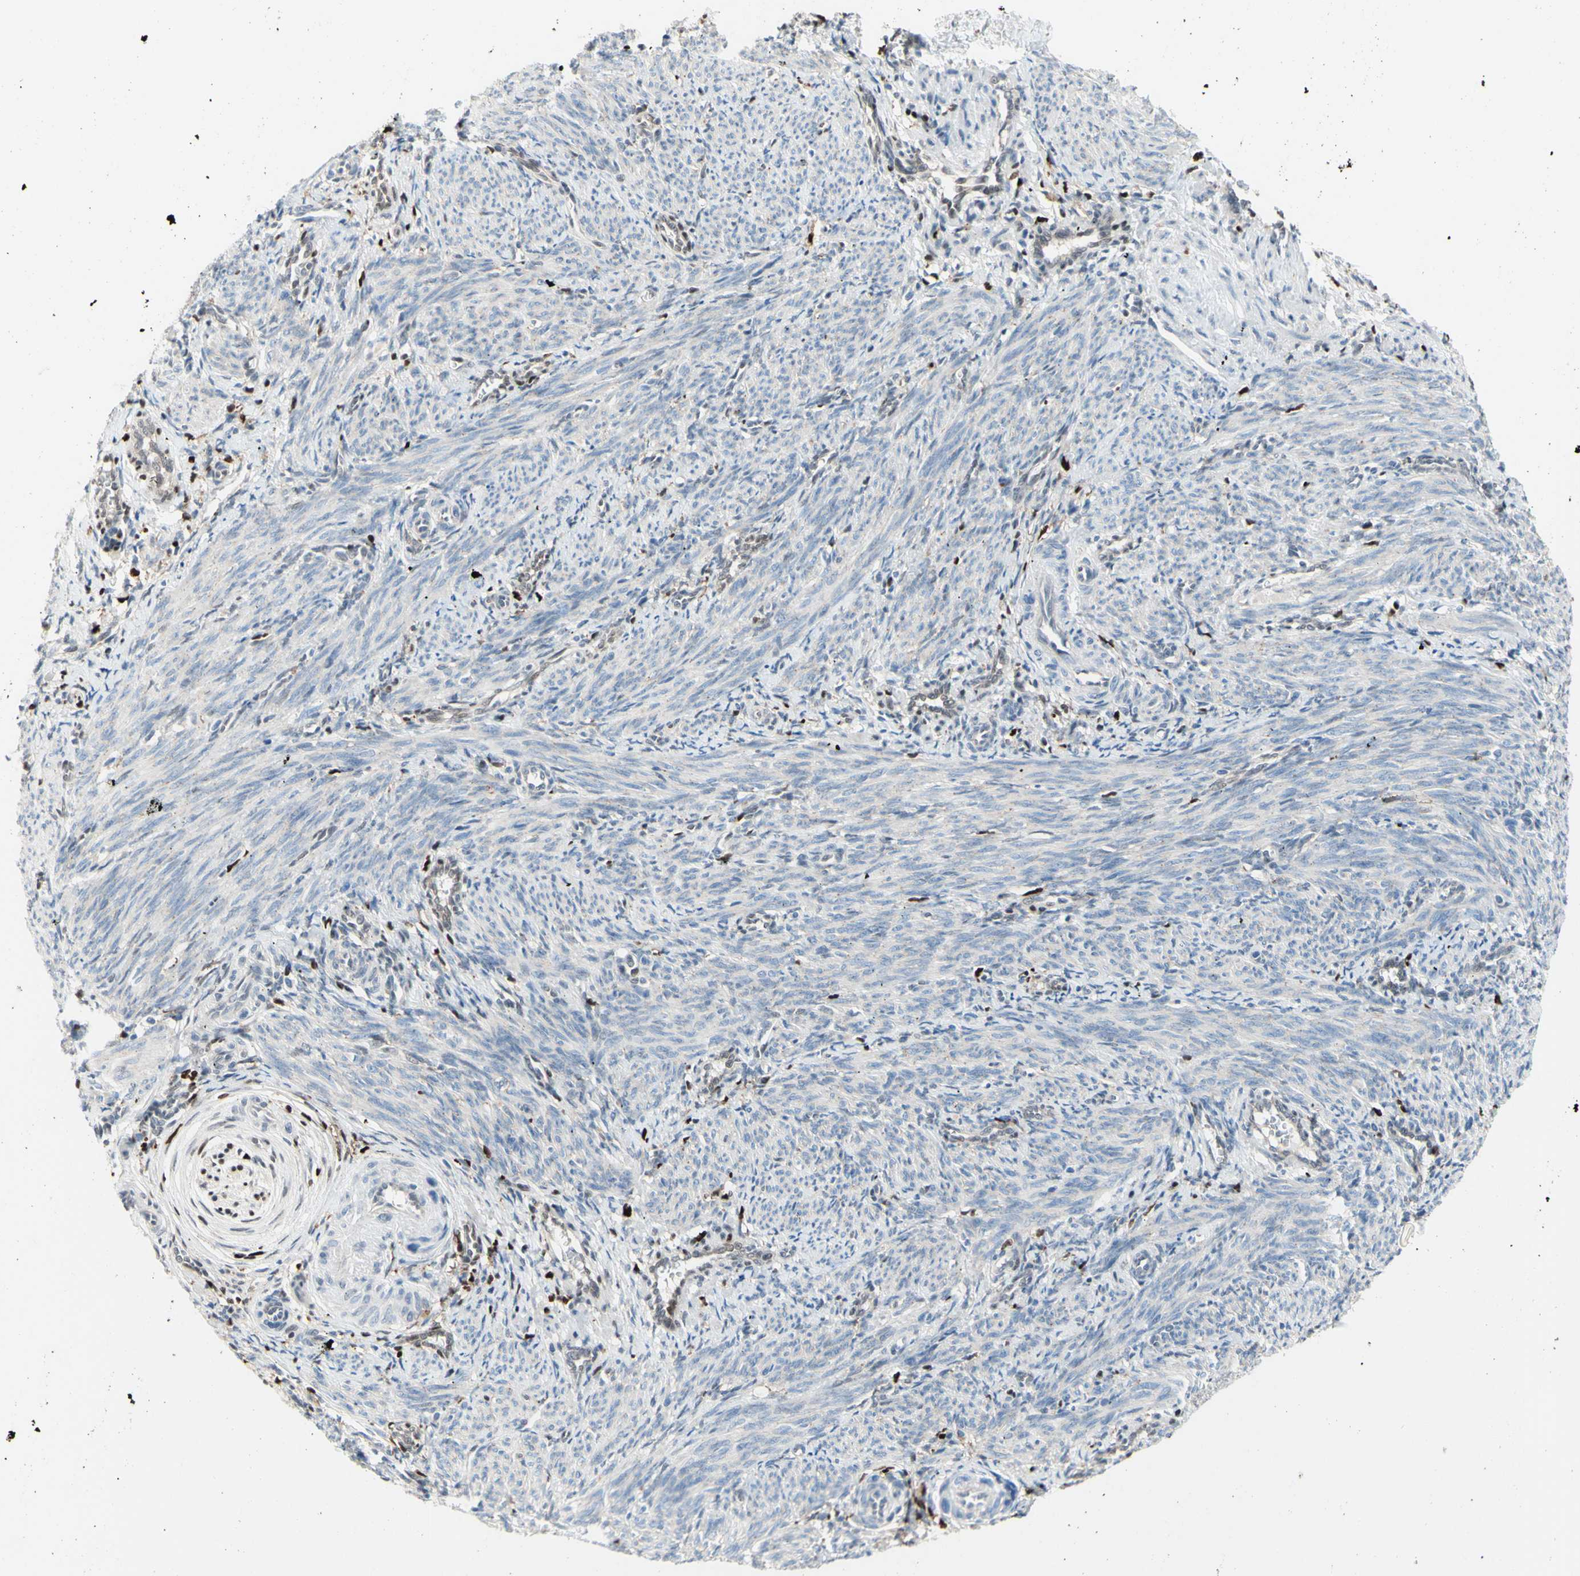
{"staining": {"intensity": "negative", "quantity": "none", "location": "none"}, "tissue": "smooth muscle", "cell_type": "Smooth muscle cells", "image_type": "normal", "snomed": [{"axis": "morphology", "description": "Normal tissue, NOS"}, {"axis": "topography", "description": "Endometrium"}], "caption": "High magnification brightfield microscopy of benign smooth muscle stained with DAB (brown) and counterstained with hematoxylin (blue): smooth muscle cells show no significant expression. (Stains: DAB immunohistochemistry with hematoxylin counter stain, Microscopy: brightfield microscopy at high magnification).", "gene": "EED", "patient": {"sex": "female", "age": 33}}